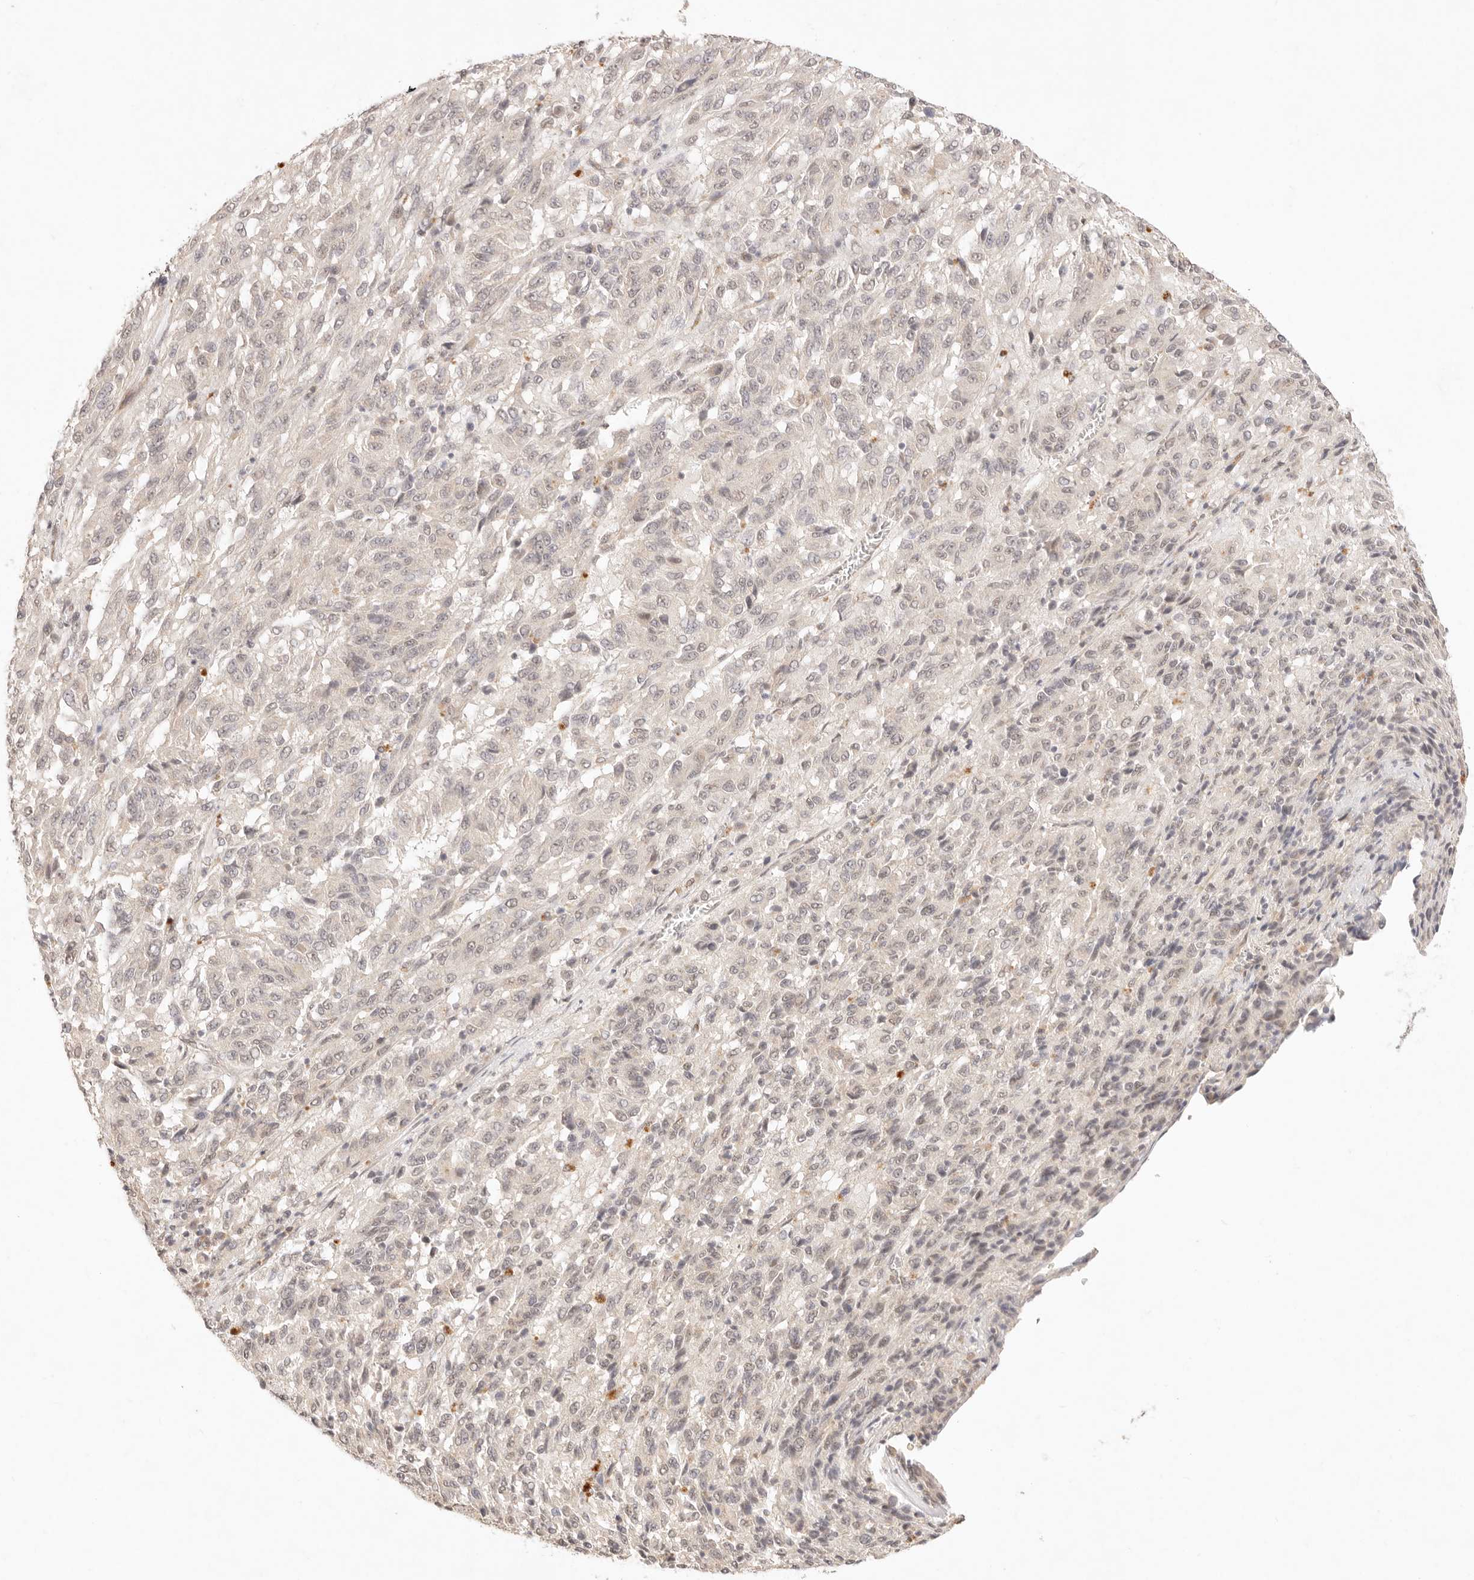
{"staining": {"intensity": "negative", "quantity": "none", "location": "none"}, "tissue": "melanoma", "cell_type": "Tumor cells", "image_type": "cancer", "snomed": [{"axis": "morphology", "description": "Malignant melanoma, Metastatic site"}, {"axis": "topography", "description": "Lung"}], "caption": "The histopathology image displays no significant positivity in tumor cells of melanoma.", "gene": "GPR156", "patient": {"sex": "male", "age": 64}}